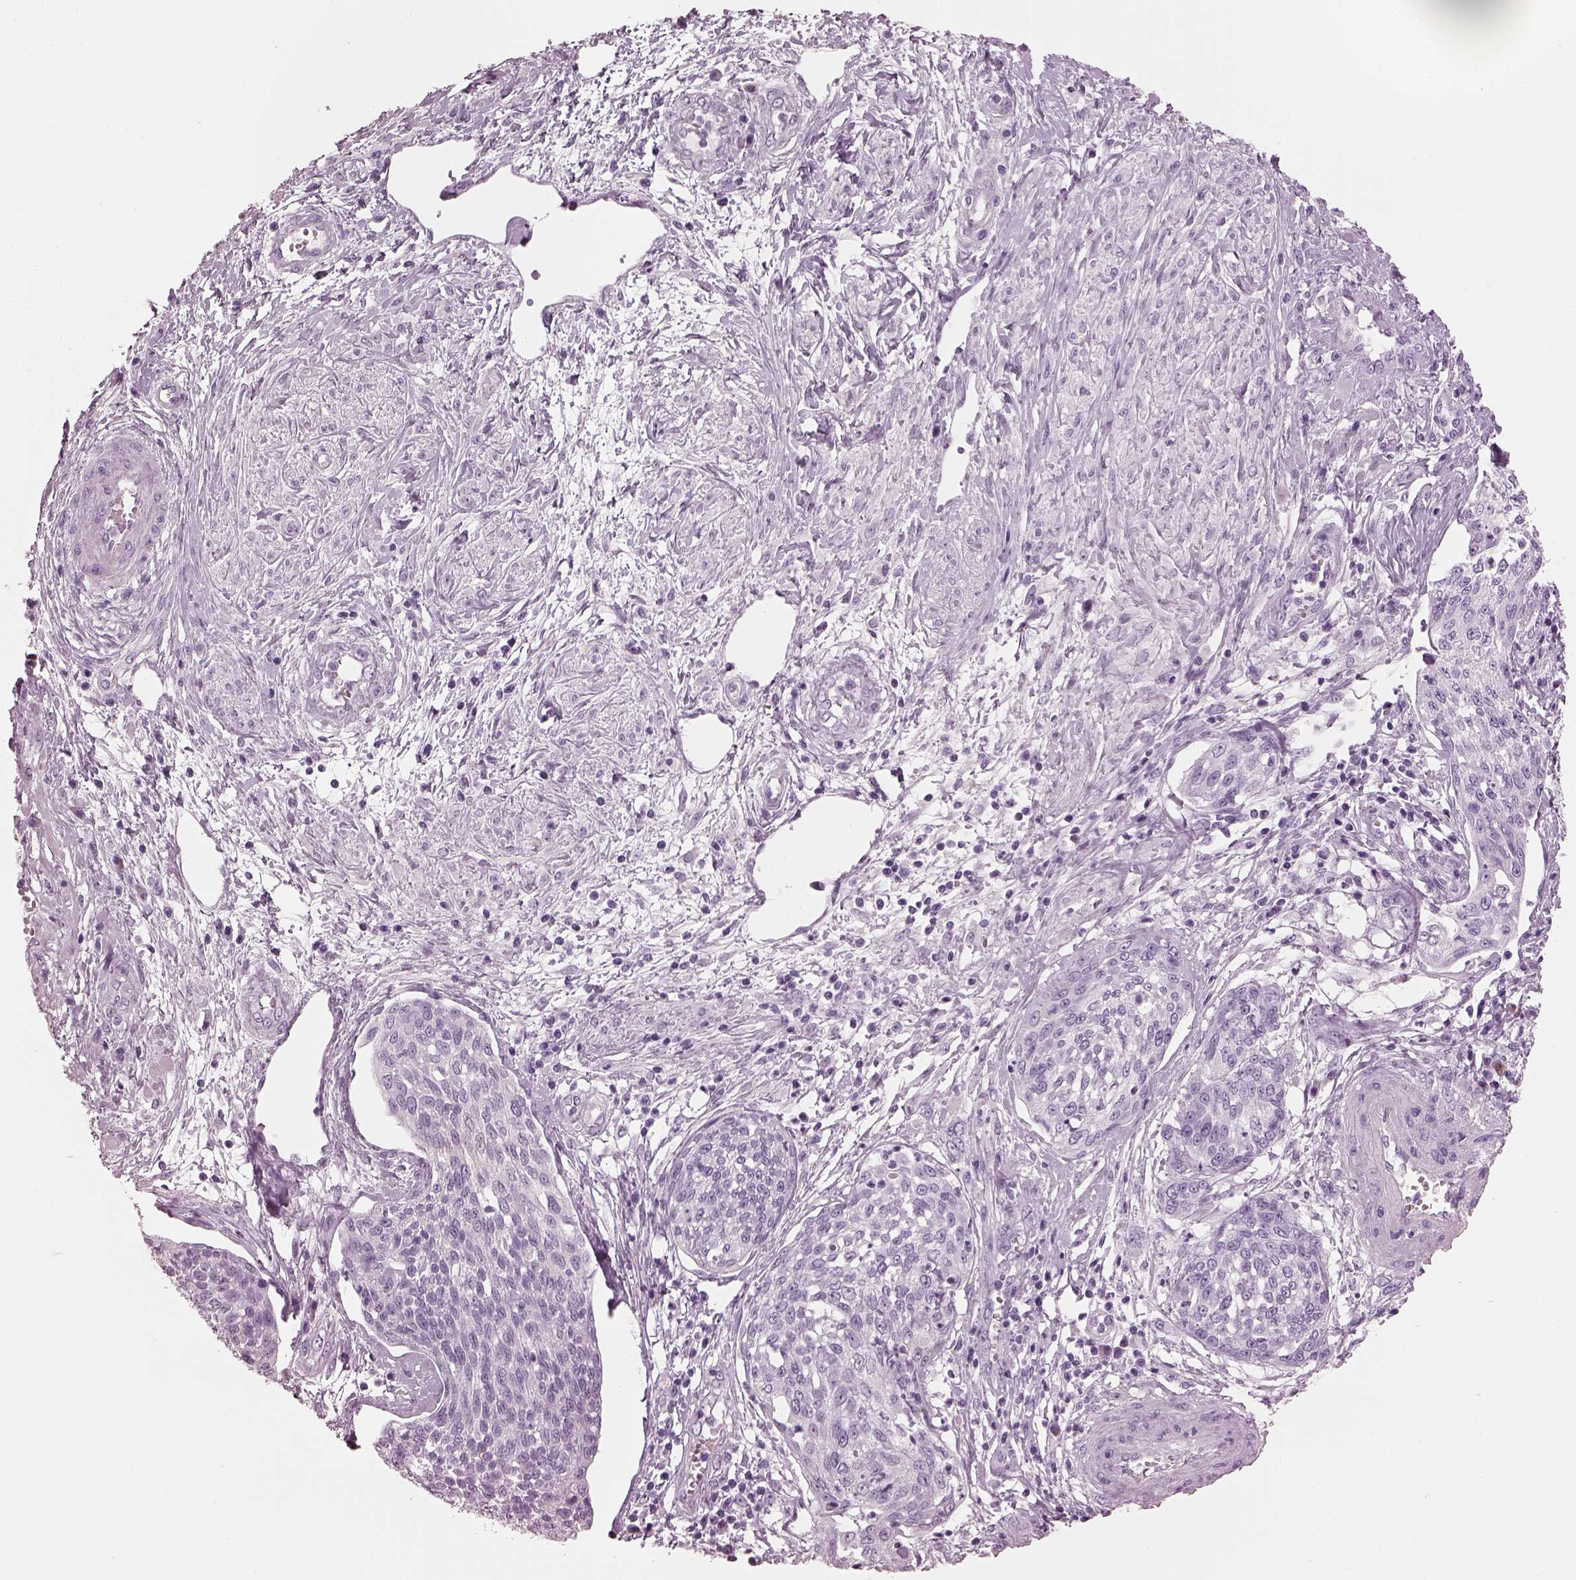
{"staining": {"intensity": "negative", "quantity": "none", "location": "none"}, "tissue": "cervical cancer", "cell_type": "Tumor cells", "image_type": "cancer", "snomed": [{"axis": "morphology", "description": "Squamous cell carcinoma, NOS"}, {"axis": "topography", "description": "Cervix"}], "caption": "DAB (3,3'-diaminobenzidine) immunohistochemical staining of cervical squamous cell carcinoma exhibits no significant staining in tumor cells.", "gene": "HYDIN", "patient": {"sex": "female", "age": 34}}